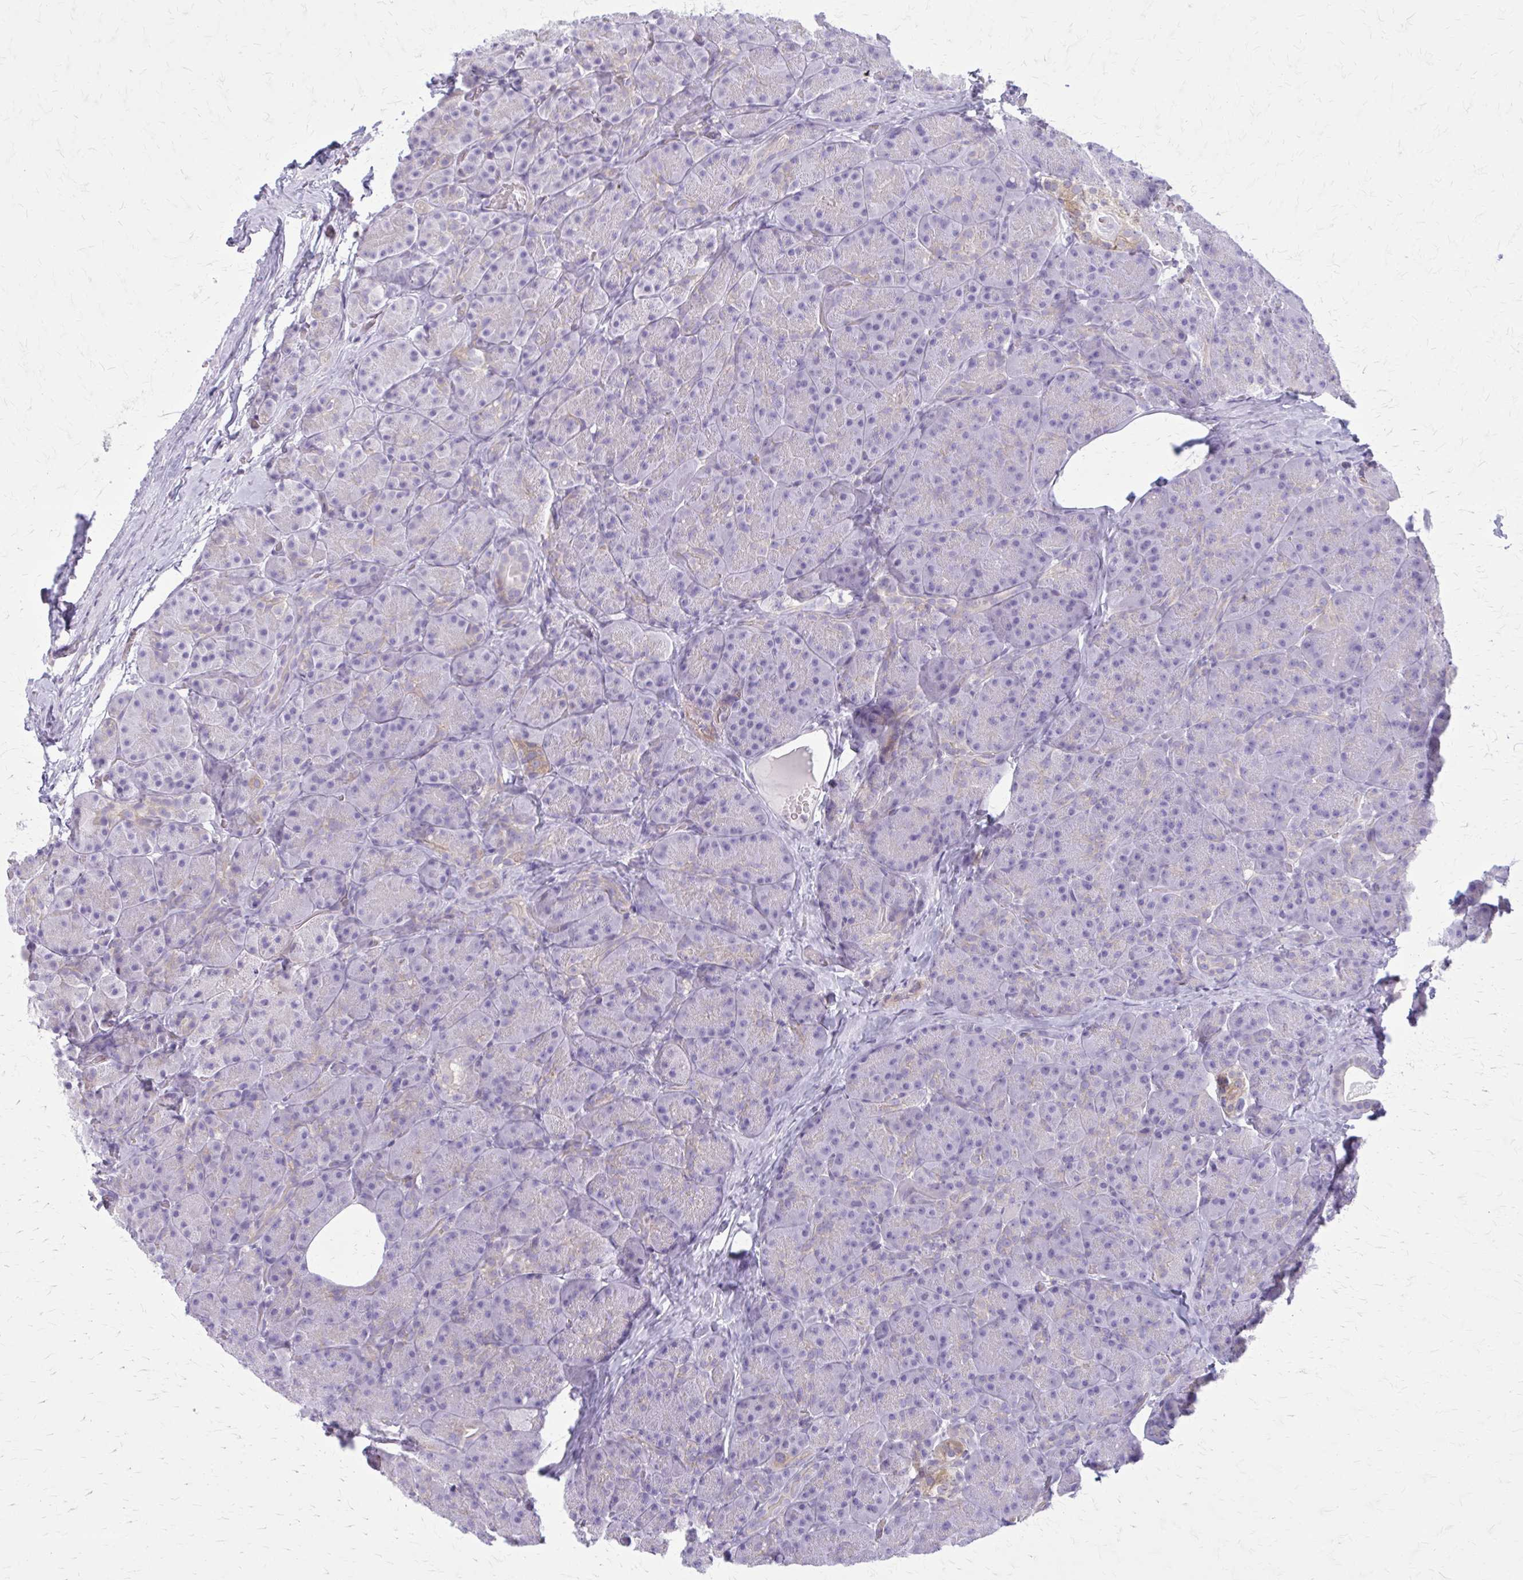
{"staining": {"intensity": "weak", "quantity": "<25%", "location": "cytoplasmic/membranous"}, "tissue": "pancreas", "cell_type": "Exocrine glandular cells", "image_type": "normal", "snomed": [{"axis": "morphology", "description": "Normal tissue, NOS"}, {"axis": "topography", "description": "Pancreas"}], "caption": "Immunohistochemistry (IHC) micrograph of normal pancreas stained for a protein (brown), which demonstrates no expression in exocrine glandular cells. (DAB IHC, high magnification).", "gene": "PITPNM1", "patient": {"sex": "male", "age": 57}}